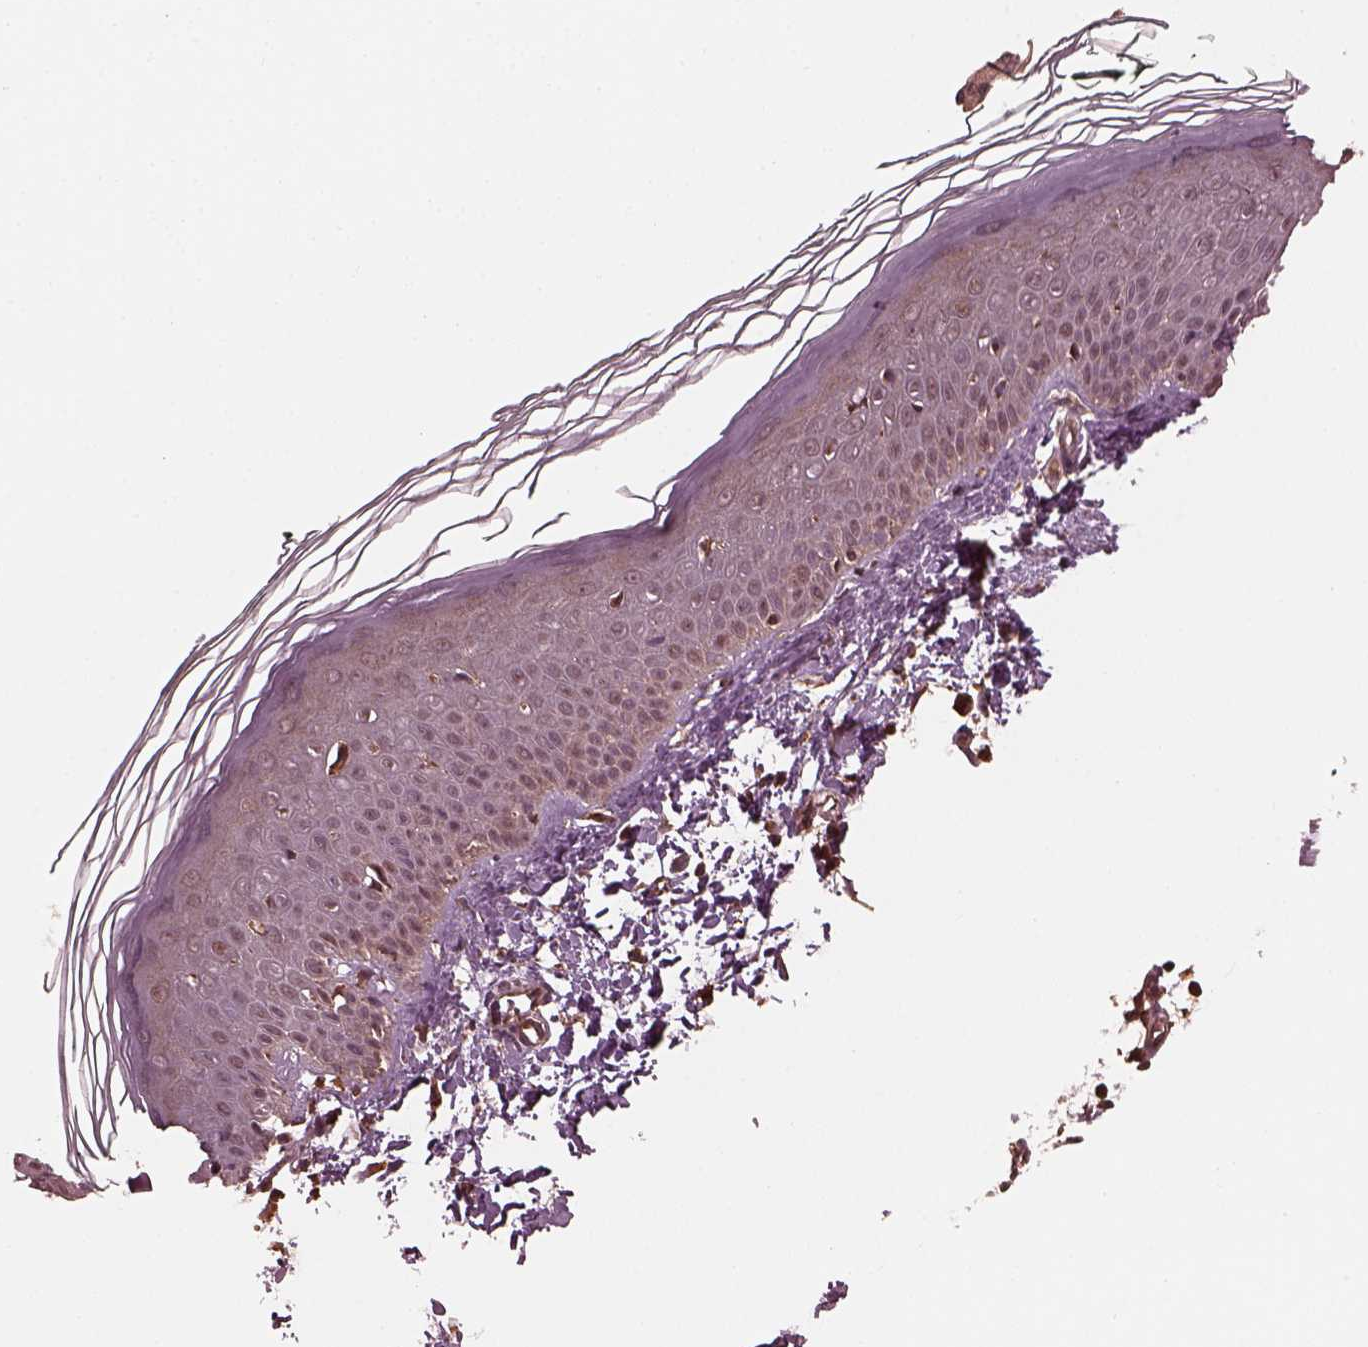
{"staining": {"intensity": "strong", "quantity": ">75%", "location": "cytoplasmic/membranous"}, "tissue": "skin", "cell_type": "Fibroblasts", "image_type": "normal", "snomed": [{"axis": "morphology", "description": "Normal tissue, NOS"}, {"axis": "topography", "description": "Skin"}], "caption": "Immunohistochemistry (IHC) of benign human skin shows high levels of strong cytoplasmic/membranous staining in about >75% of fibroblasts. Nuclei are stained in blue.", "gene": "ZNF292", "patient": {"sex": "female", "age": 62}}